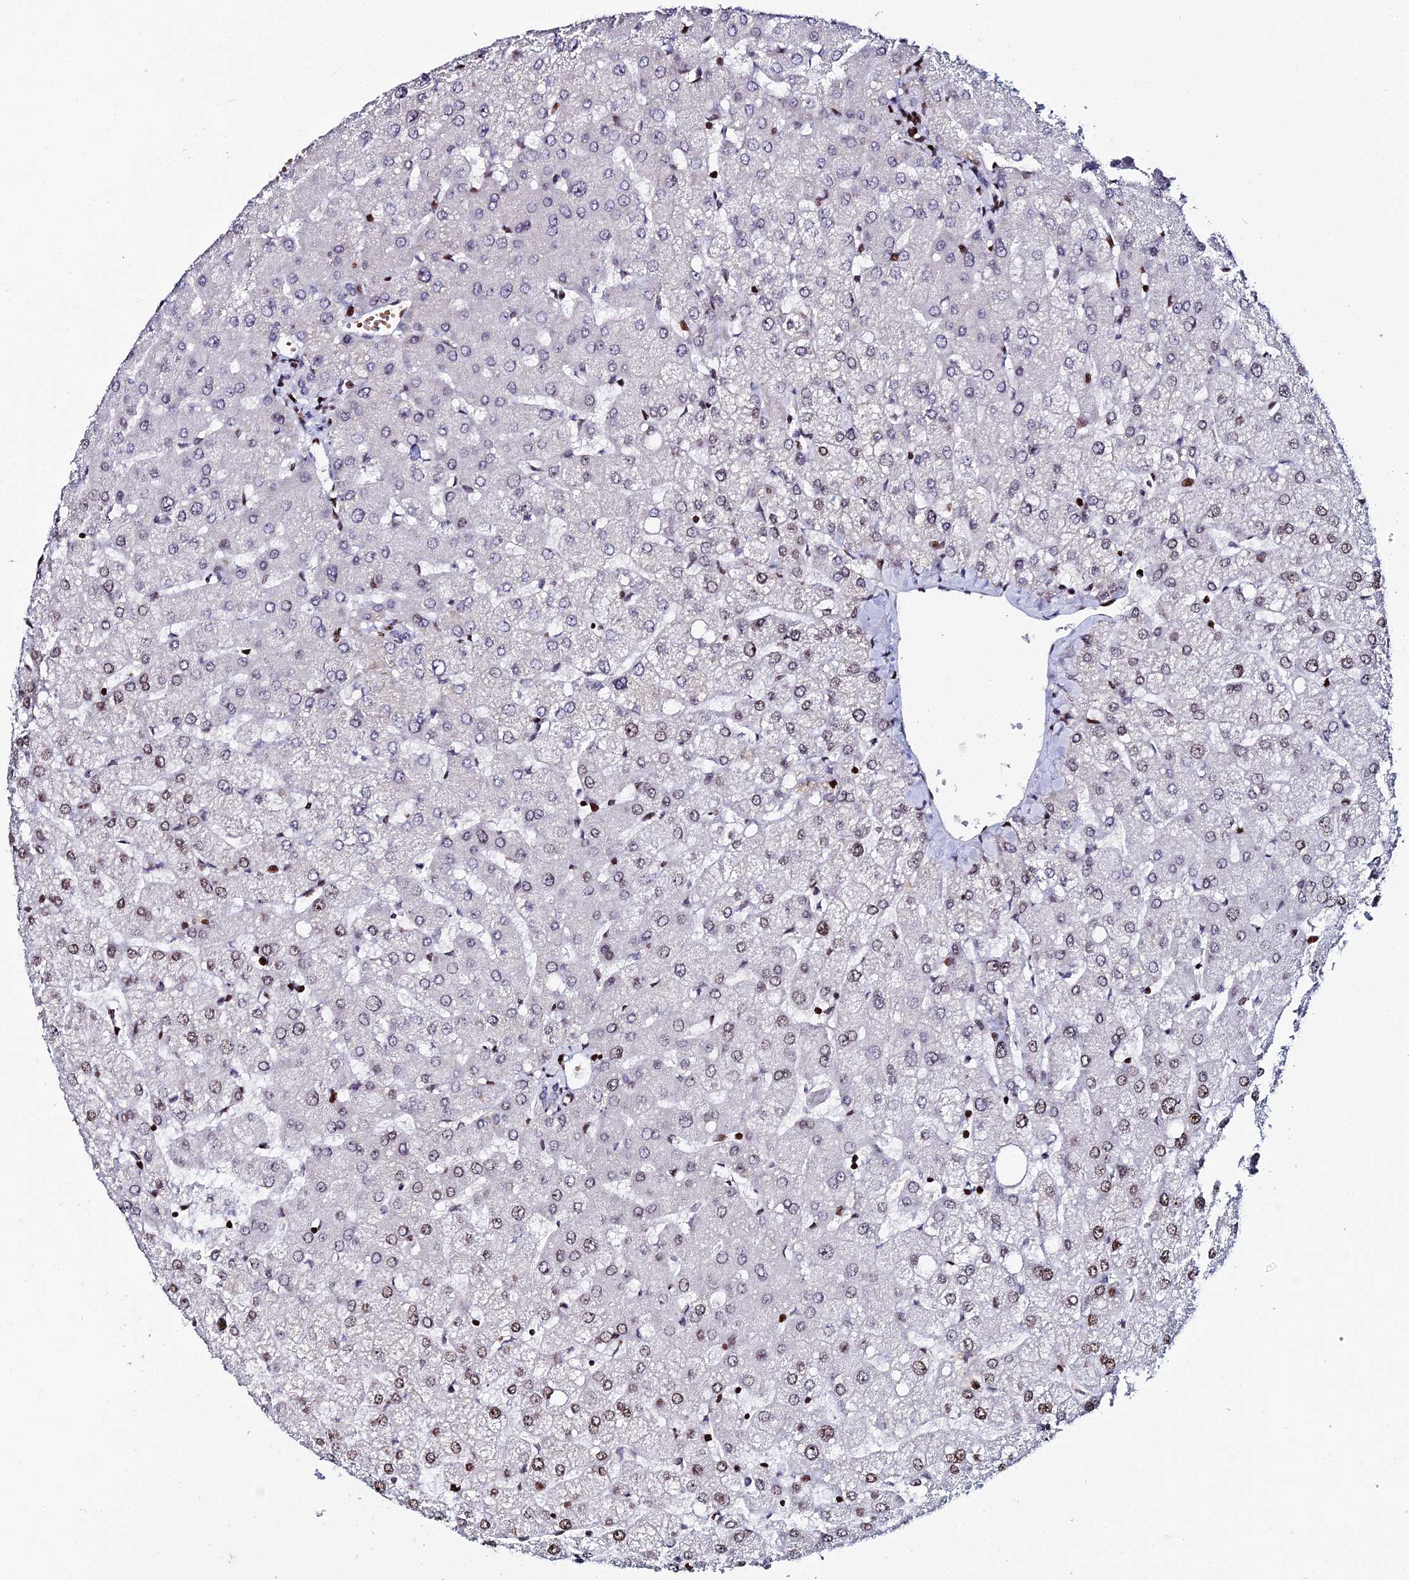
{"staining": {"intensity": "moderate", "quantity": "25%-75%", "location": "nuclear"}, "tissue": "liver", "cell_type": "Cholangiocytes", "image_type": "normal", "snomed": [{"axis": "morphology", "description": "Normal tissue, NOS"}, {"axis": "topography", "description": "Liver"}], "caption": "Benign liver demonstrates moderate nuclear staining in about 25%-75% of cholangiocytes The staining is performed using DAB (3,3'-diaminobenzidine) brown chromogen to label protein expression. The nuclei are counter-stained blue using hematoxylin..", "gene": "MYNN", "patient": {"sex": "female", "age": 54}}